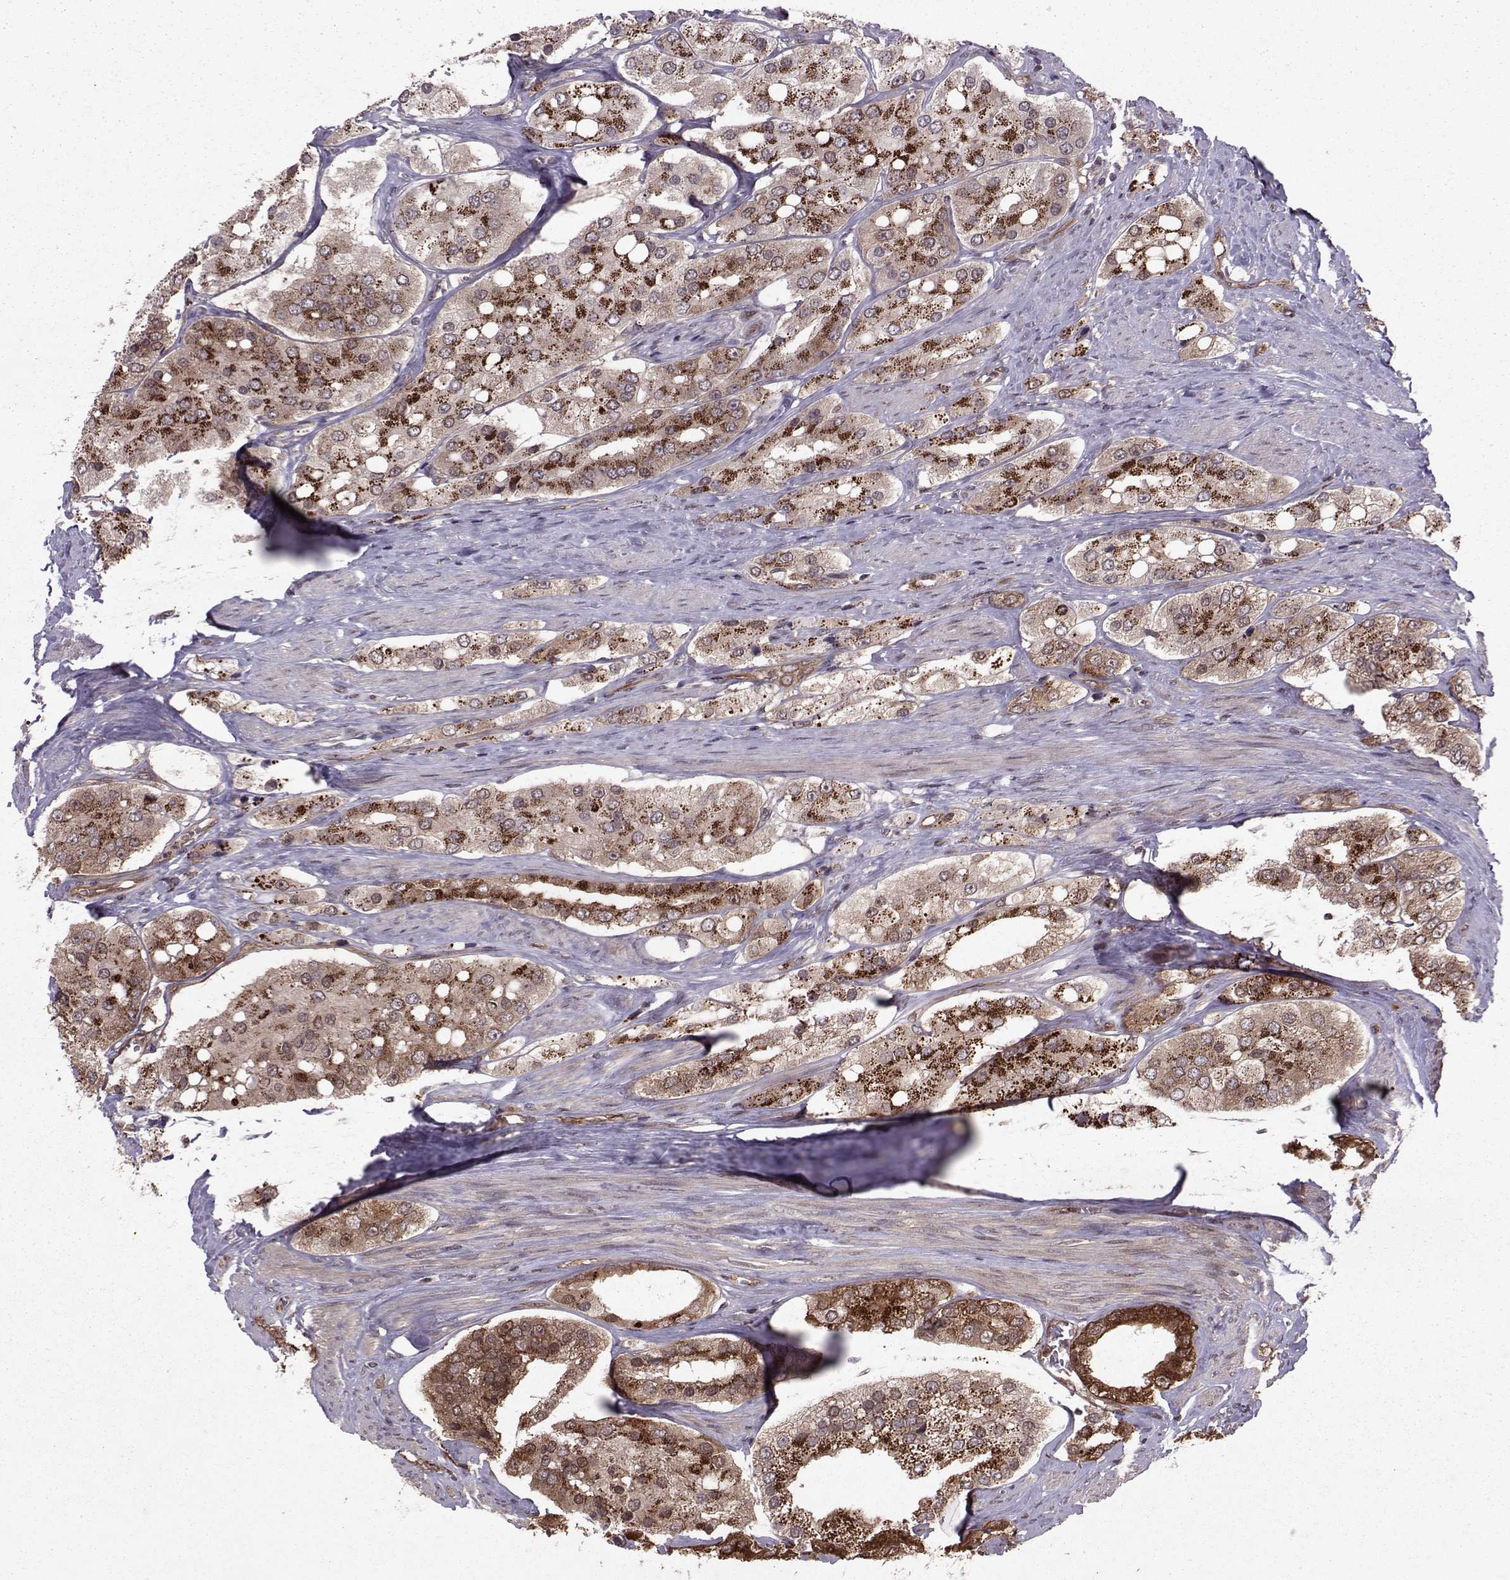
{"staining": {"intensity": "weak", "quantity": "25%-75%", "location": "cytoplasmic/membranous"}, "tissue": "prostate cancer", "cell_type": "Tumor cells", "image_type": "cancer", "snomed": [{"axis": "morphology", "description": "Adenocarcinoma, Low grade"}, {"axis": "topography", "description": "Prostate"}], "caption": "A histopathology image showing weak cytoplasmic/membranous expression in about 25%-75% of tumor cells in prostate cancer, as visualized by brown immunohistochemical staining.", "gene": "PPP2R2A", "patient": {"sex": "male", "age": 69}}